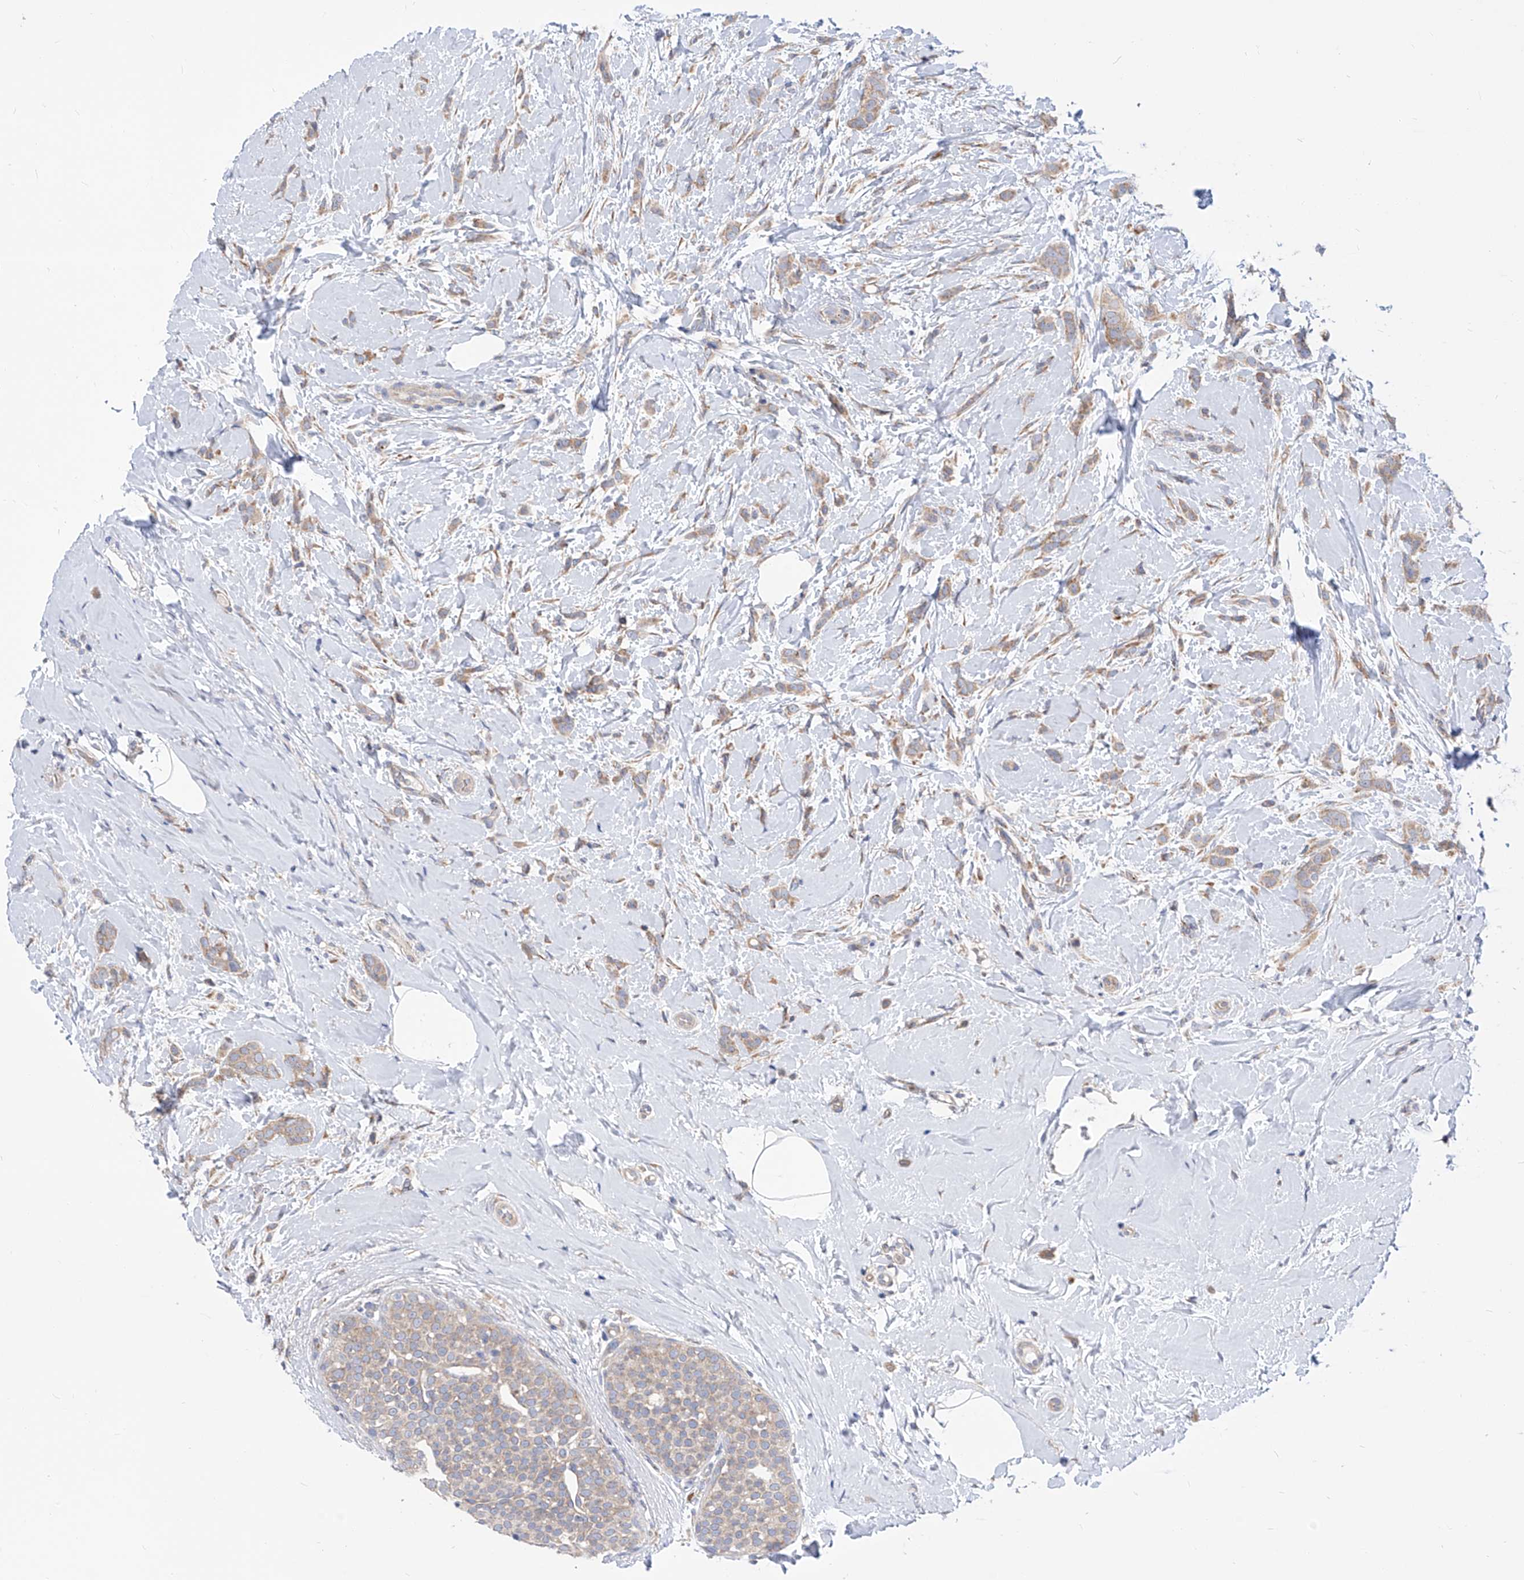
{"staining": {"intensity": "weak", "quantity": "25%-75%", "location": "cytoplasmic/membranous"}, "tissue": "breast cancer", "cell_type": "Tumor cells", "image_type": "cancer", "snomed": [{"axis": "morphology", "description": "Lobular carcinoma, in situ"}, {"axis": "morphology", "description": "Lobular carcinoma"}, {"axis": "topography", "description": "Breast"}], "caption": "Weak cytoplasmic/membranous protein expression is present in approximately 25%-75% of tumor cells in breast lobular carcinoma in situ.", "gene": "UFL1", "patient": {"sex": "female", "age": 41}}